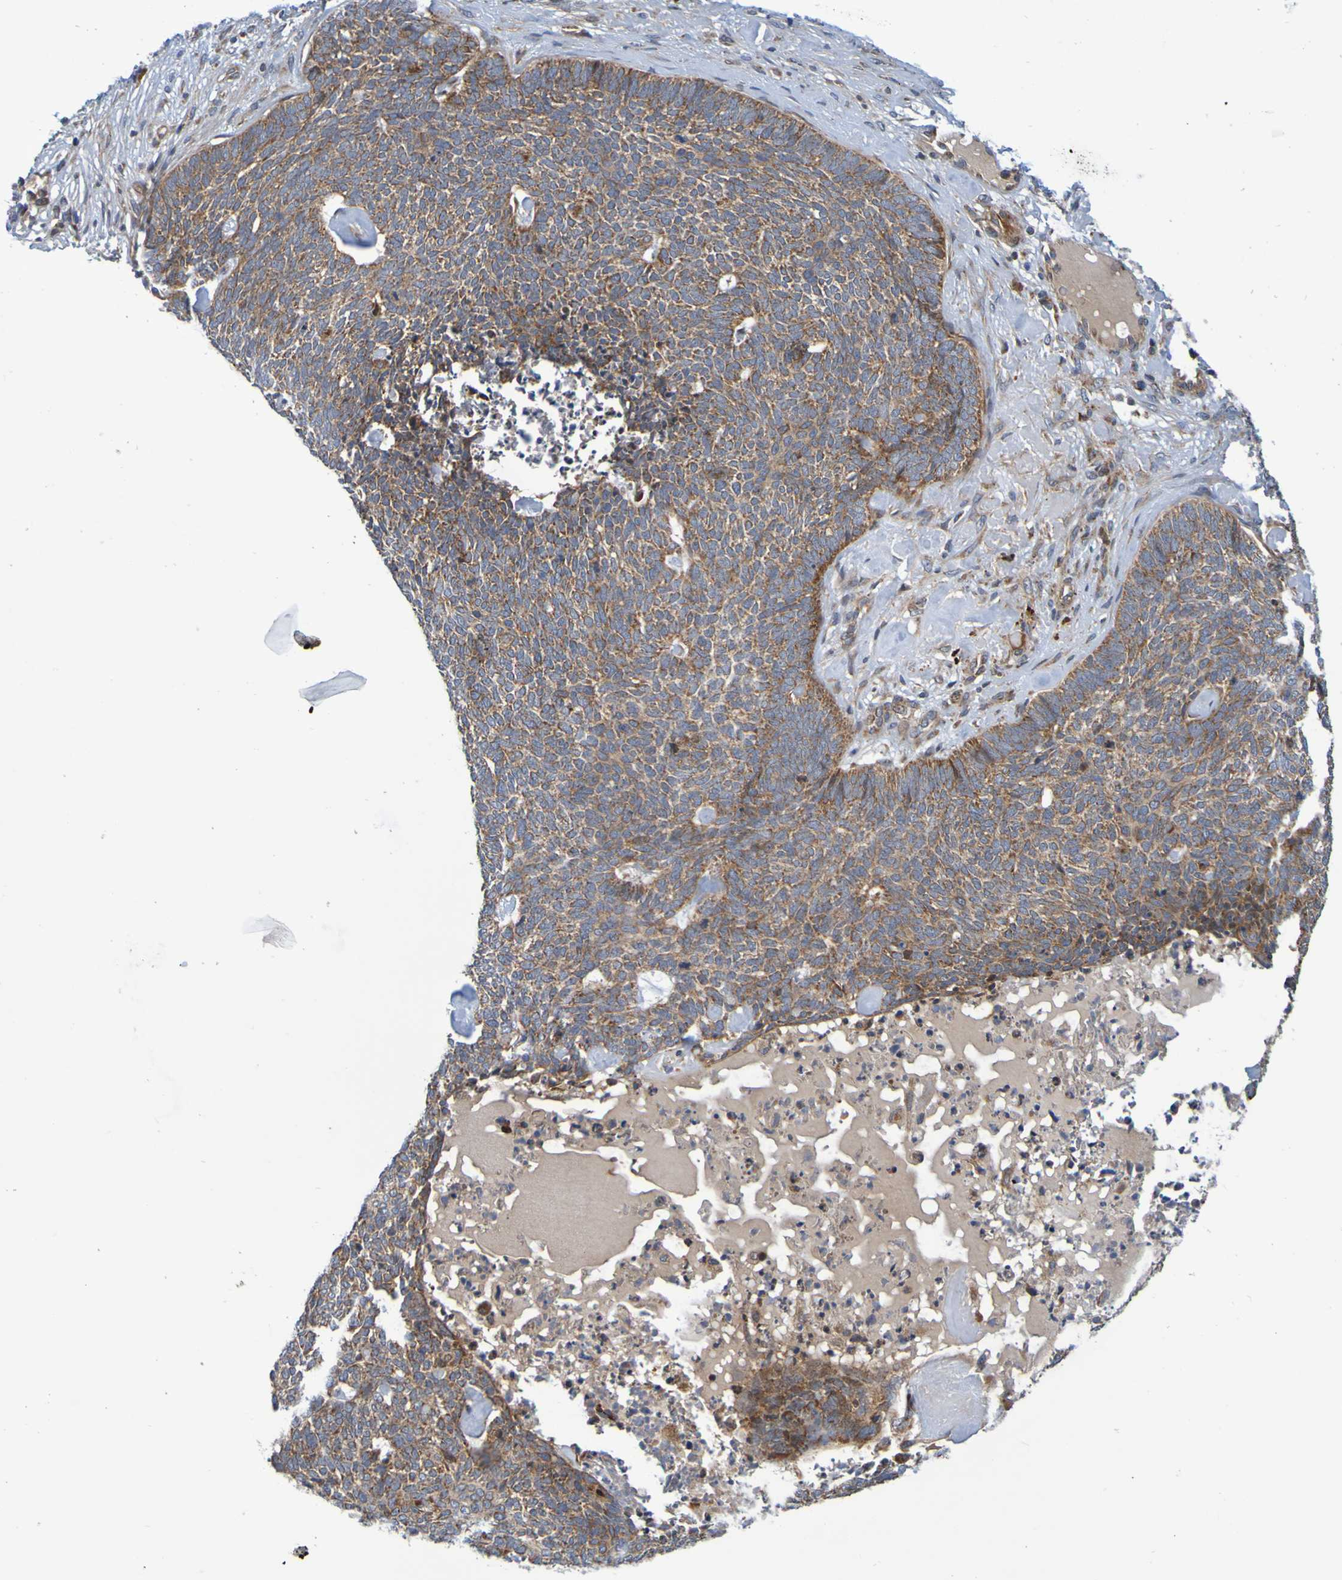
{"staining": {"intensity": "strong", "quantity": ">75%", "location": "cytoplasmic/membranous"}, "tissue": "skin cancer", "cell_type": "Tumor cells", "image_type": "cancer", "snomed": [{"axis": "morphology", "description": "Basal cell carcinoma"}, {"axis": "topography", "description": "Skin"}], "caption": "Skin basal cell carcinoma stained for a protein shows strong cytoplasmic/membranous positivity in tumor cells.", "gene": "CCDC51", "patient": {"sex": "female", "age": 84}}